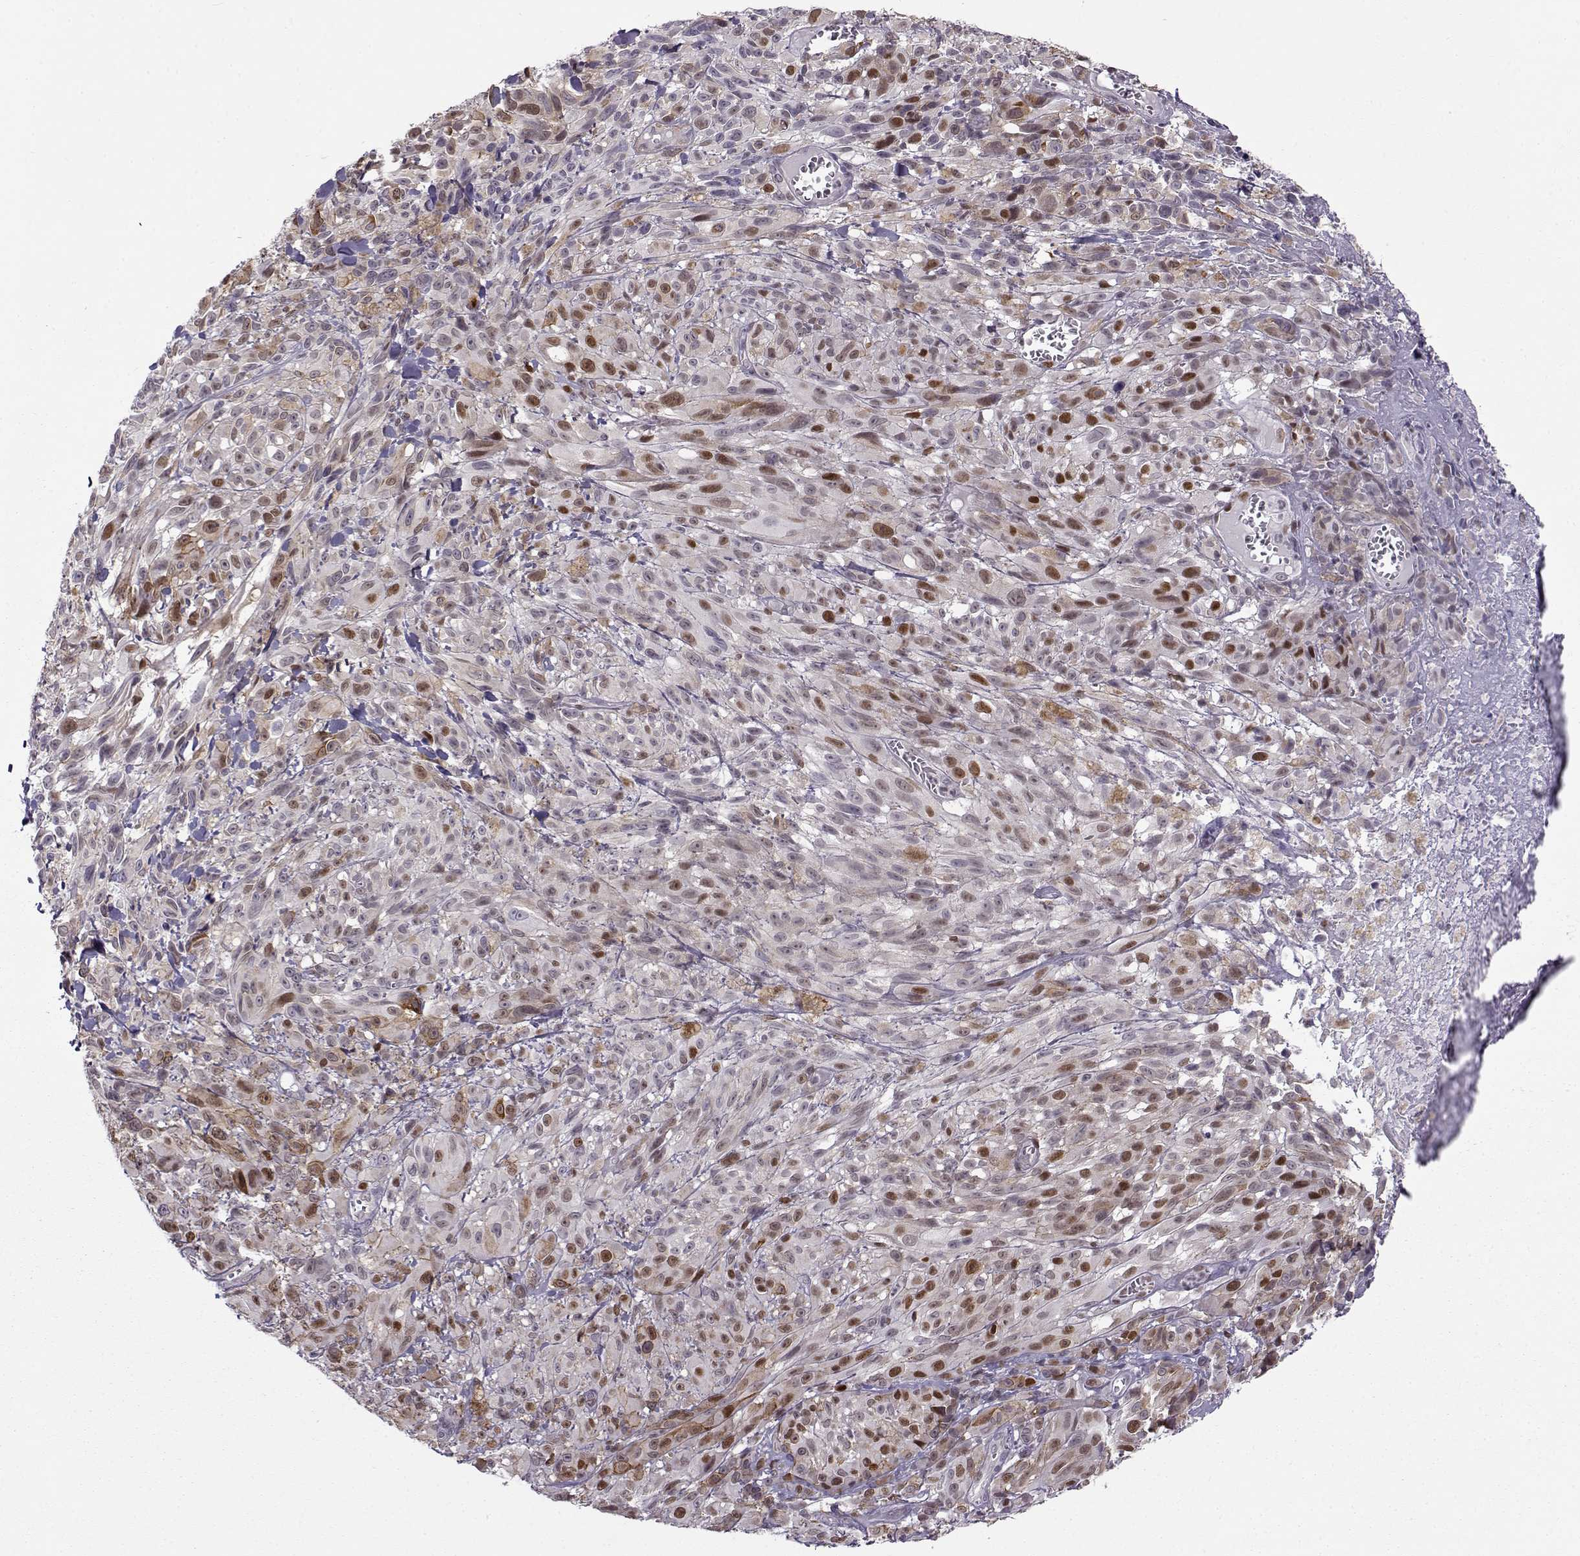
{"staining": {"intensity": "strong", "quantity": "<25%", "location": "nuclear"}, "tissue": "melanoma", "cell_type": "Tumor cells", "image_type": "cancer", "snomed": [{"axis": "morphology", "description": "Malignant melanoma, NOS"}, {"axis": "topography", "description": "Skin"}], "caption": "Malignant melanoma was stained to show a protein in brown. There is medium levels of strong nuclear staining in about <25% of tumor cells. (DAB (3,3'-diaminobenzidine) IHC with brightfield microscopy, high magnification).", "gene": "BACH1", "patient": {"sex": "male", "age": 83}}